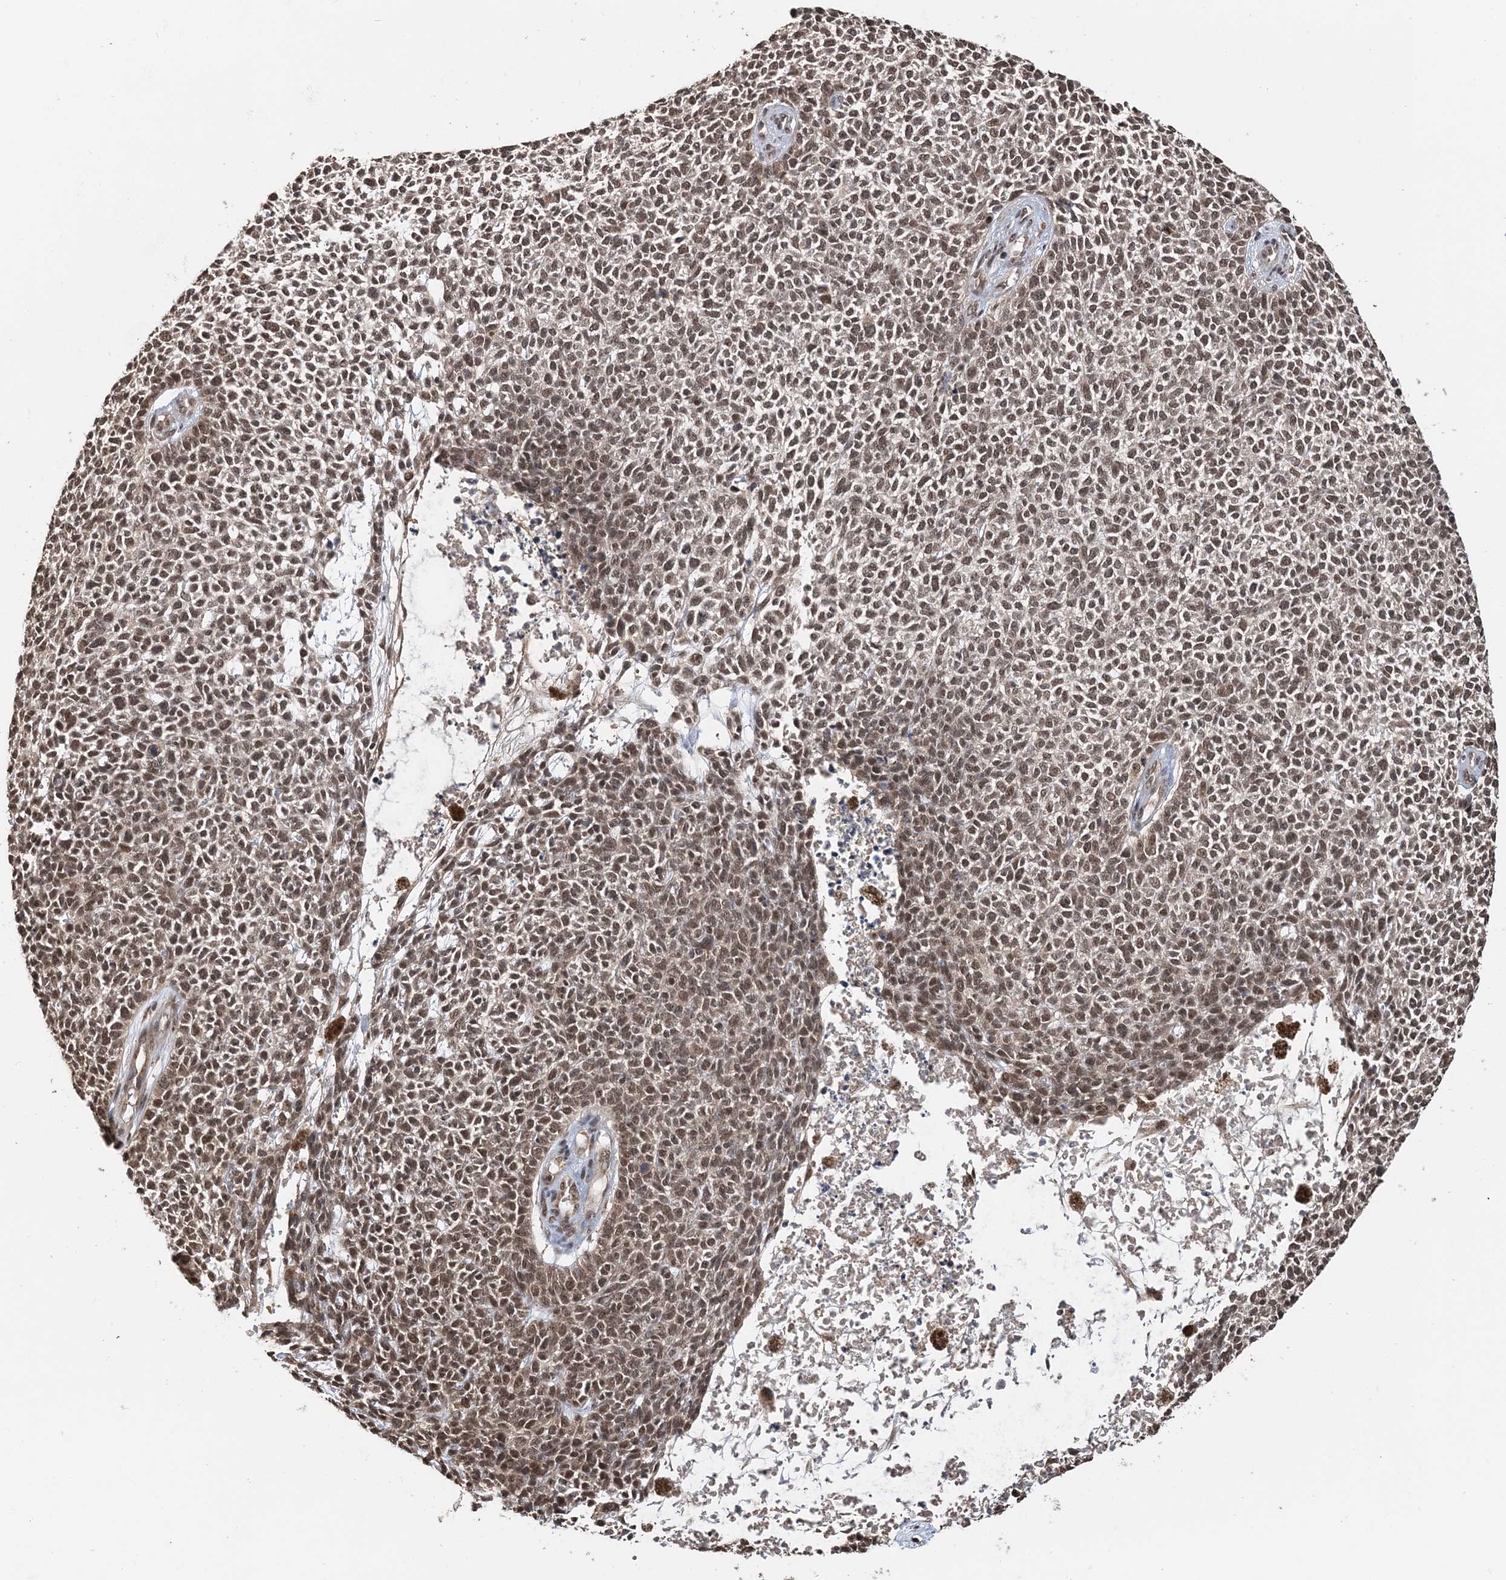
{"staining": {"intensity": "moderate", "quantity": ">75%", "location": "nuclear"}, "tissue": "skin cancer", "cell_type": "Tumor cells", "image_type": "cancer", "snomed": [{"axis": "morphology", "description": "Basal cell carcinoma"}, {"axis": "topography", "description": "Skin"}], "caption": "Approximately >75% of tumor cells in skin cancer (basal cell carcinoma) reveal moderate nuclear protein positivity as visualized by brown immunohistochemical staining.", "gene": "TSHZ2", "patient": {"sex": "female", "age": 84}}